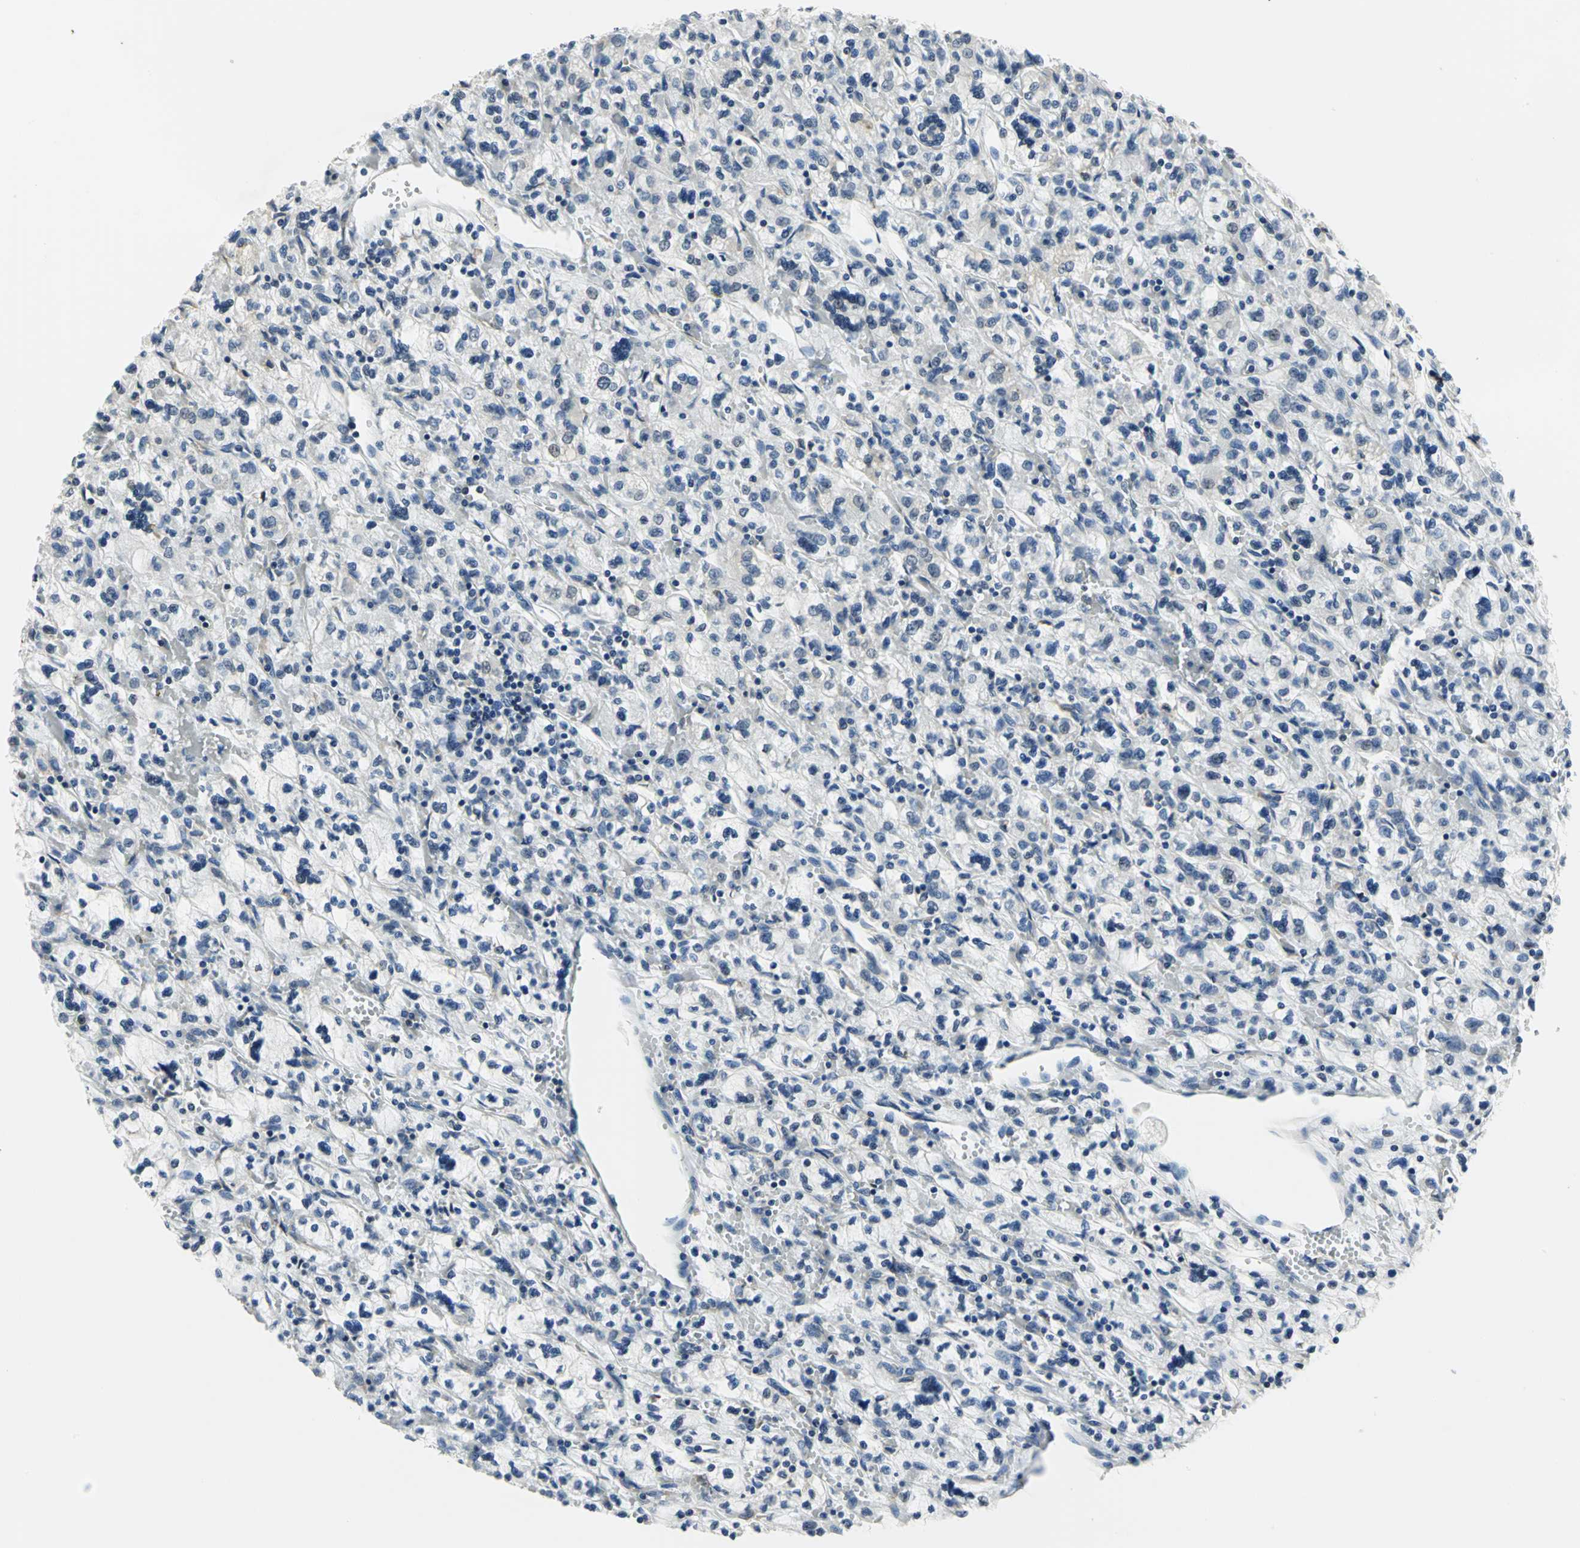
{"staining": {"intensity": "negative", "quantity": "none", "location": "none"}, "tissue": "renal cancer", "cell_type": "Tumor cells", "image_type": "cancer", "snomed": [{"axis": "morphology", "description": "Adenocarcinoma, NOS"}, {"axis": "topography", "description": "Kidney"}], "caption": "Human renal cancer (adenocarcinoma) stained for a protein using IHC demonstrates no expression in tumor cells.", "gene": "HMGB1", "patient": {"sex": "female", "age": 83}}